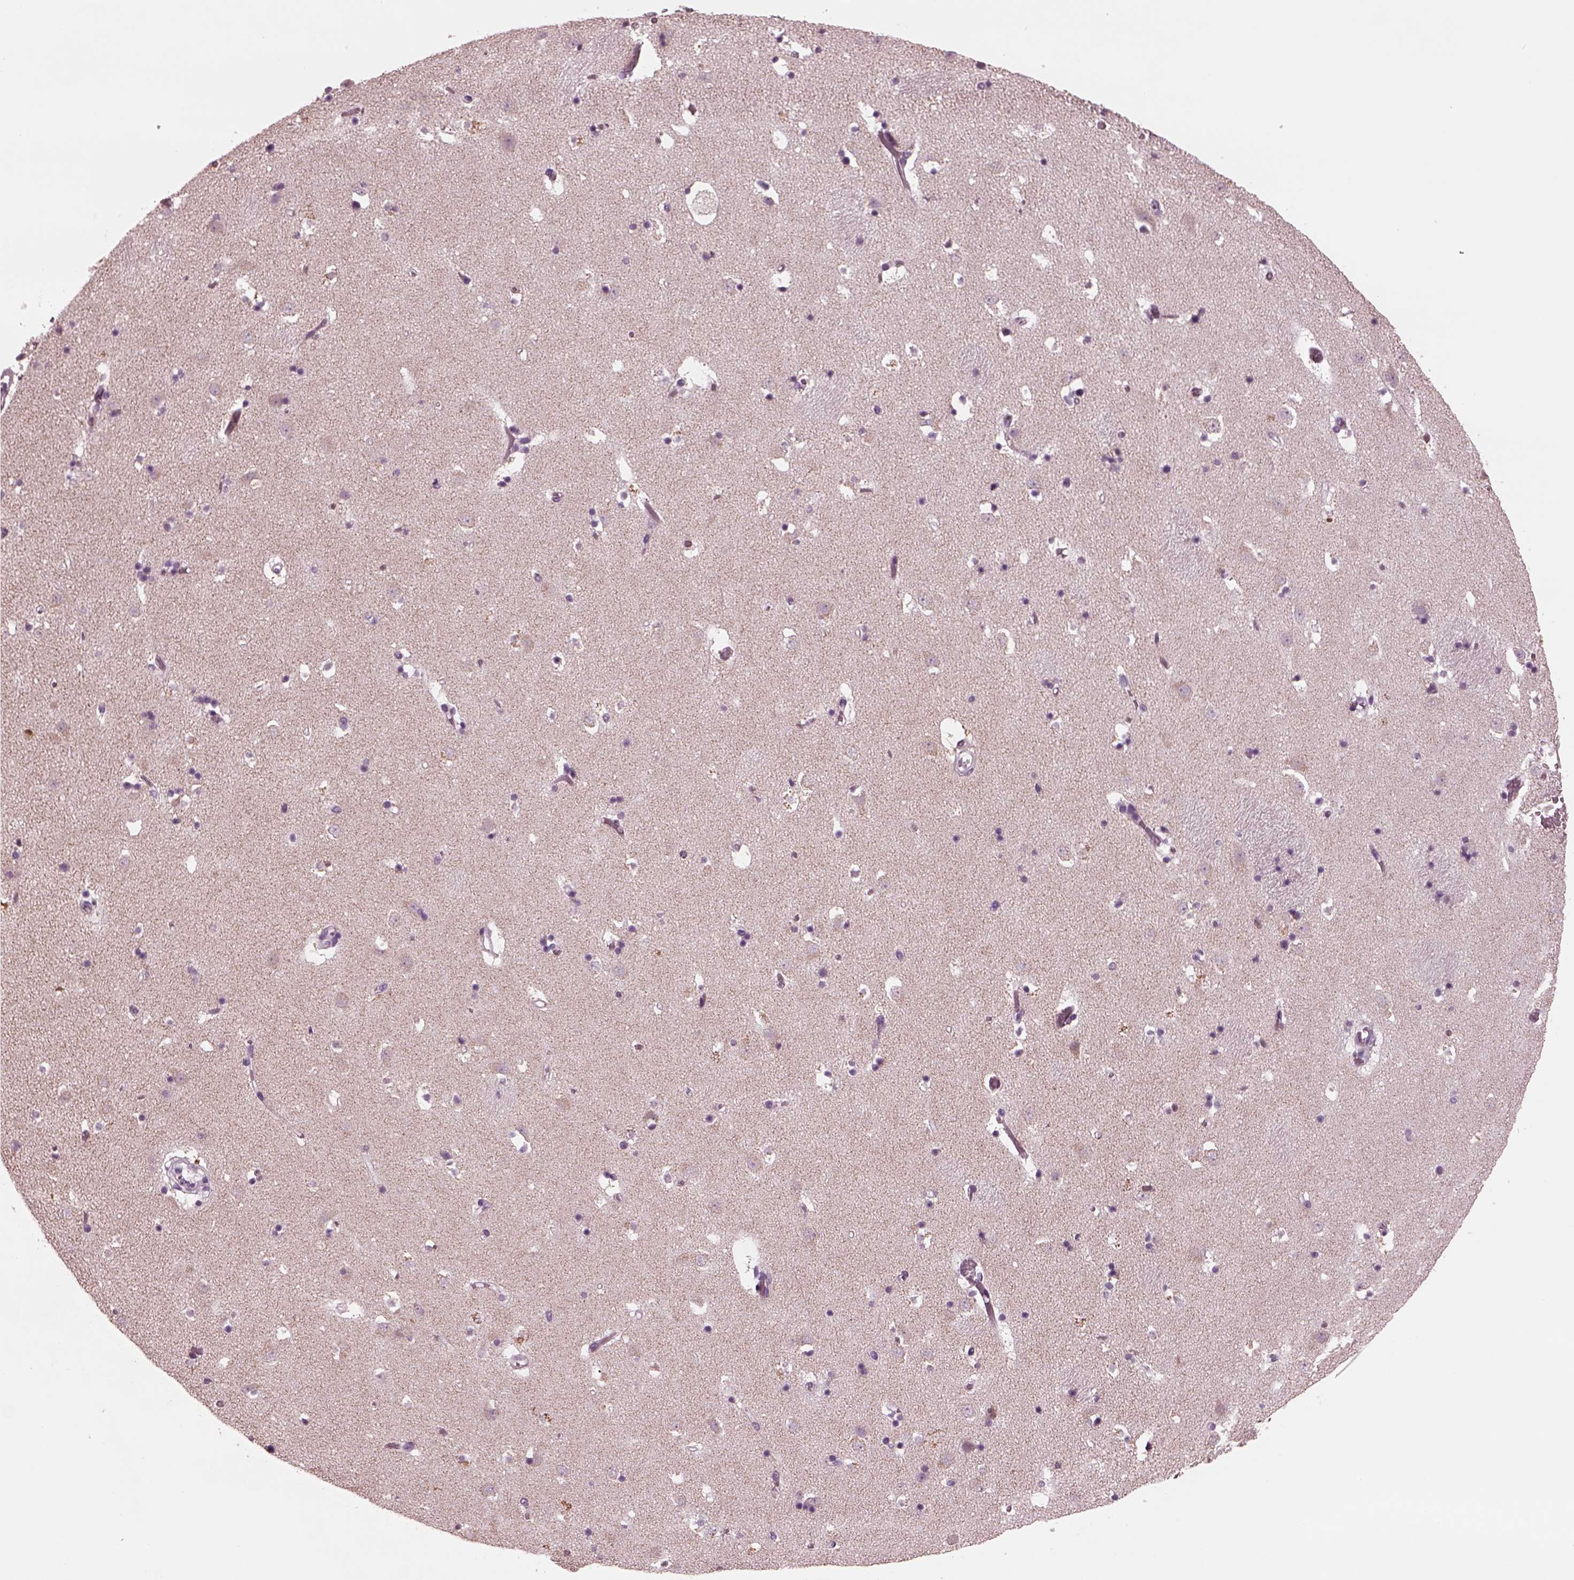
{"staining": {"intensity": "negative", "quantity": "none", "location": "none"}, "tissue": "caudate", "cell_type": "Glial cells", "image_type": "normal", "snomed": [{"axis": "morphology", "description": "Normal tissue, NOS"}, {"axis": "topography", "description": "Lateral ventricle wall"}], "caption": "High magnification brightfield microscopy of unremarkable caudate stained with DAB (3,3'-diaminobenzidine) (brown) and counterstained with hematoxylin (blue): glial cells show no significant staining.", "gene": "AP4M1", "patient": {"sex": "female", "age": 42}}